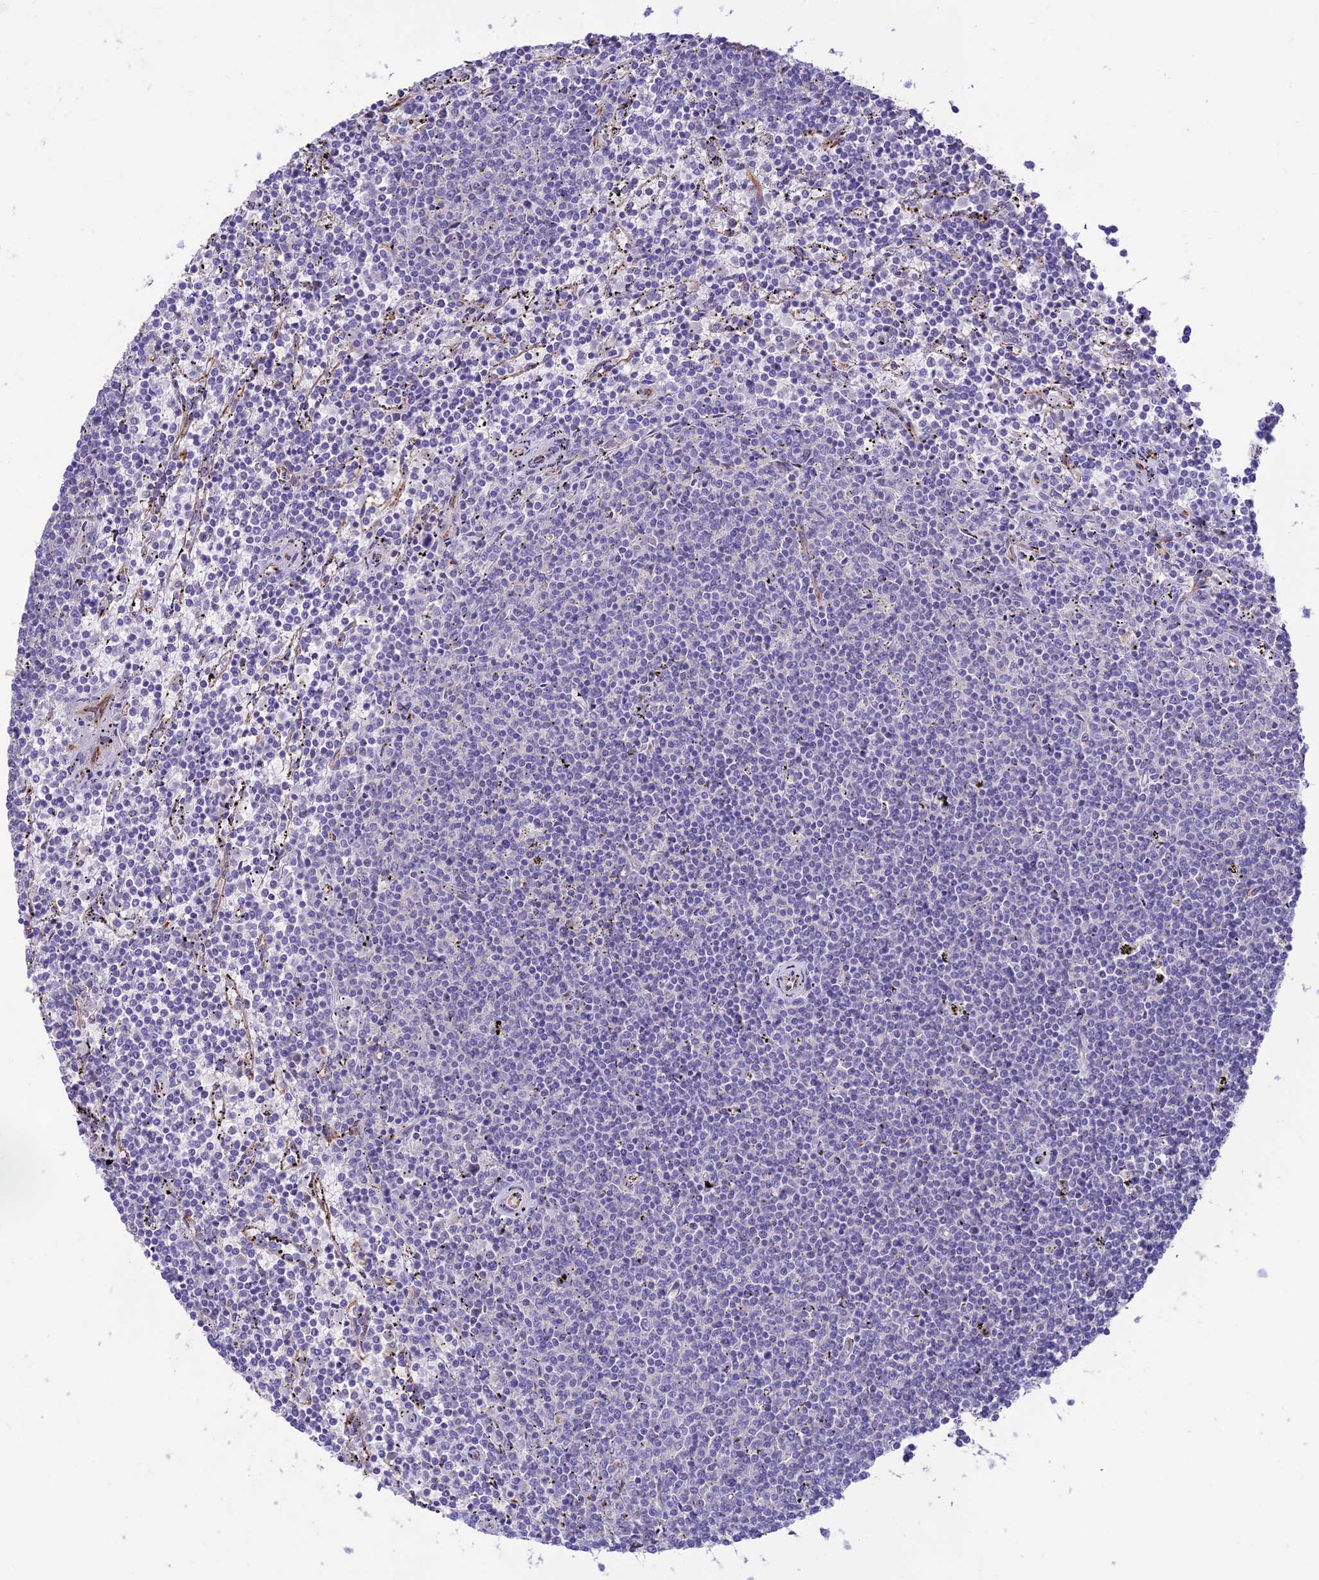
{"staining": {"intensity": "negative", "quantity": "none", "location": "none"}, "tissue": "lymphoma", "cell_type": "Tumor cells", "image_type": "cancer", "snomed": [{"axis": "morphology", "description": "Malignant lymphoma, non-Hodgkin's type, Low grade"}, {"axis": "topography", "description": "Spleen"}], "caption": "Immunohistochemistry (IHC) of human lymphoma shows no expression in tumor cells.", "gene": "ST8SIA5", "patient": {"sex": "female", "age": 50}}